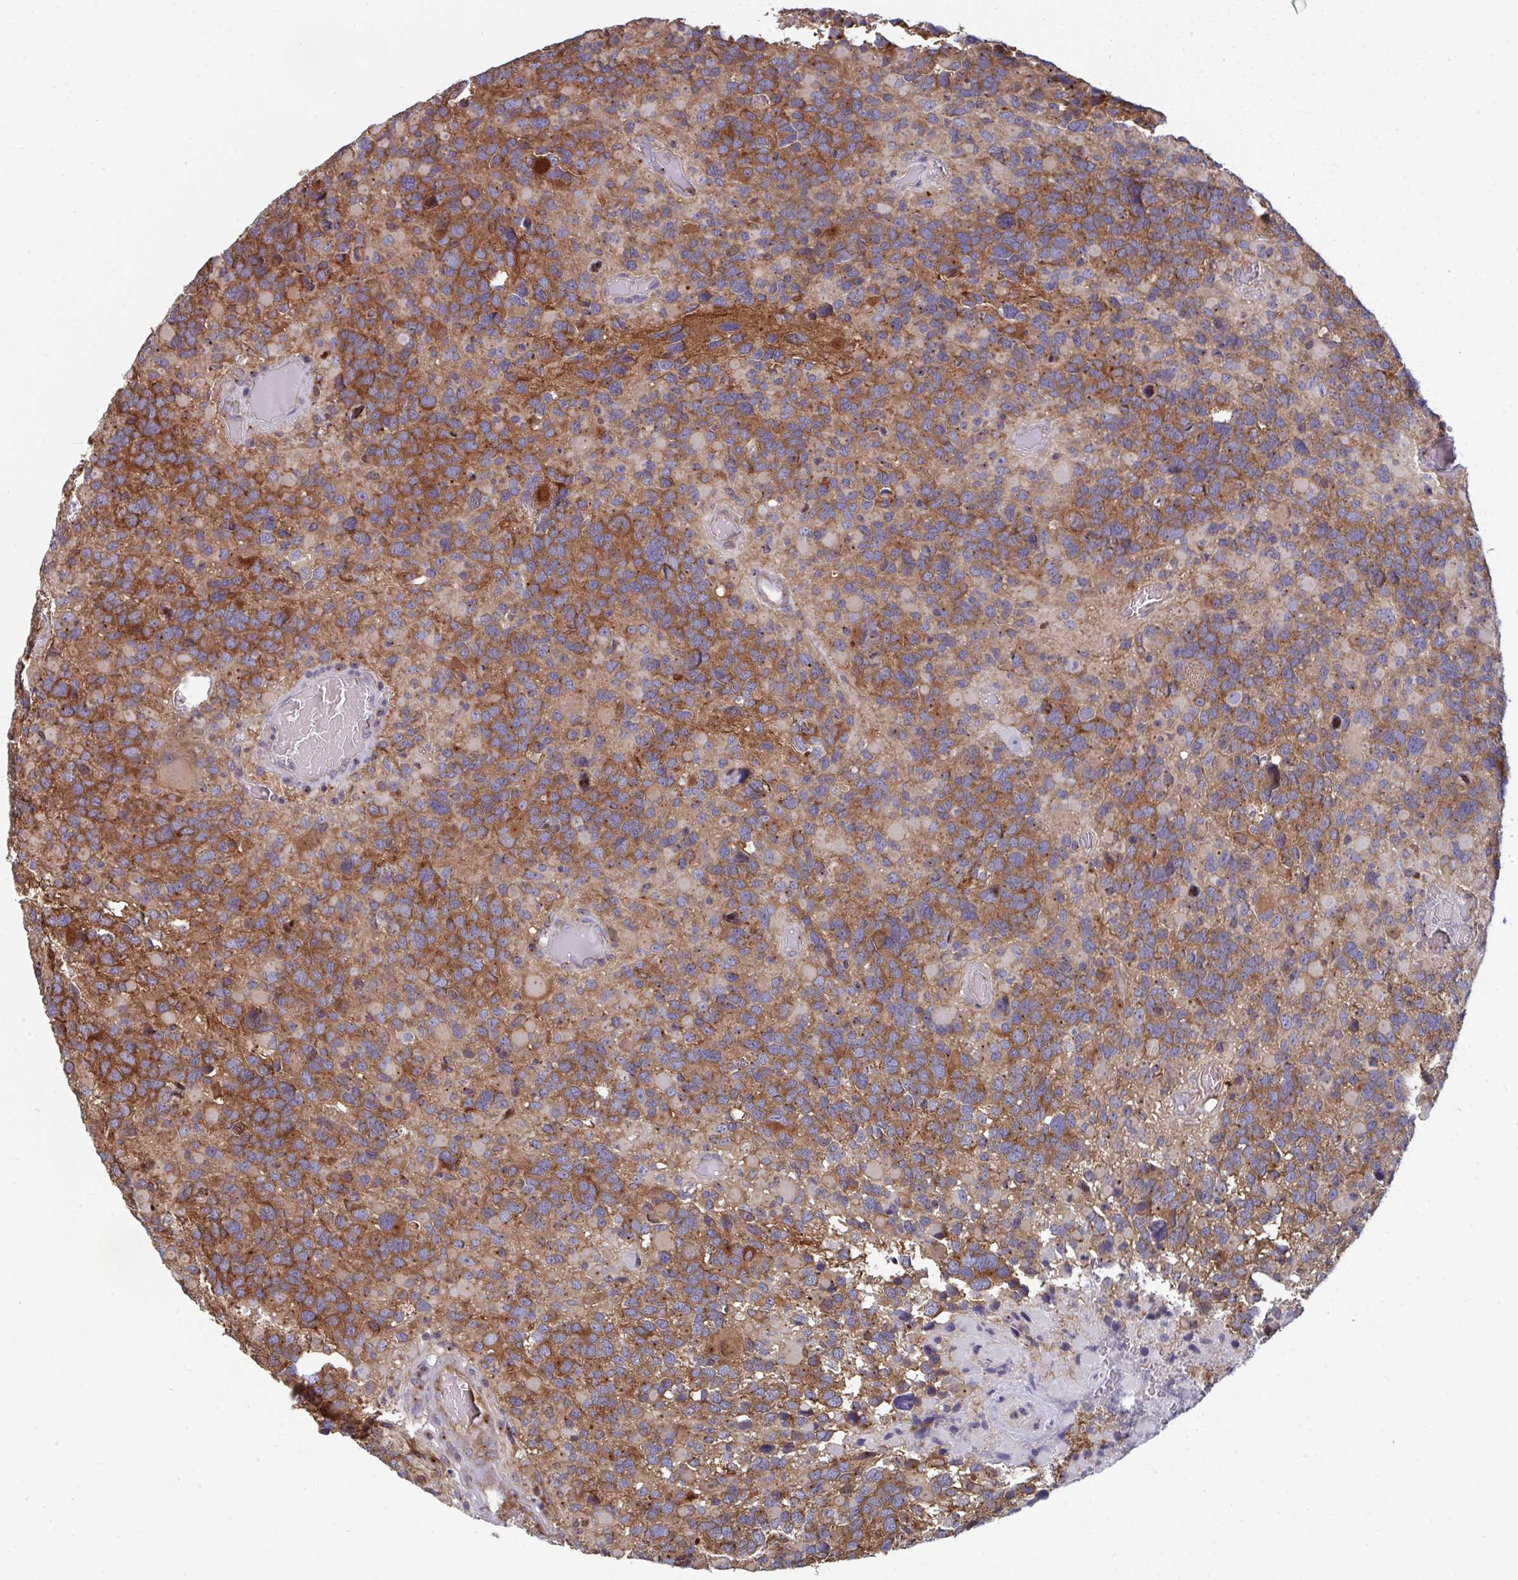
{"staining": {"intensity": "strong", "quantity": ">75%", "location": "cytoplasmic/membranous"}, "tissue": "glioma", "cell_type": "Tumor cells", "image_type": "cancer", "snomed": [{"axis": "morphology", "description": "Glioma, malignant, High grade"}, {"axis": "topography", "description": "Brain"}], "caption": "Immunohistochemical staining of human glioma exhibits high levels of strong cytoplasmic/membranous staining in approximately >75% of tumor cells.", "gene": "DYNC1I2", "patient": {"sex": "female", "age": 40}}